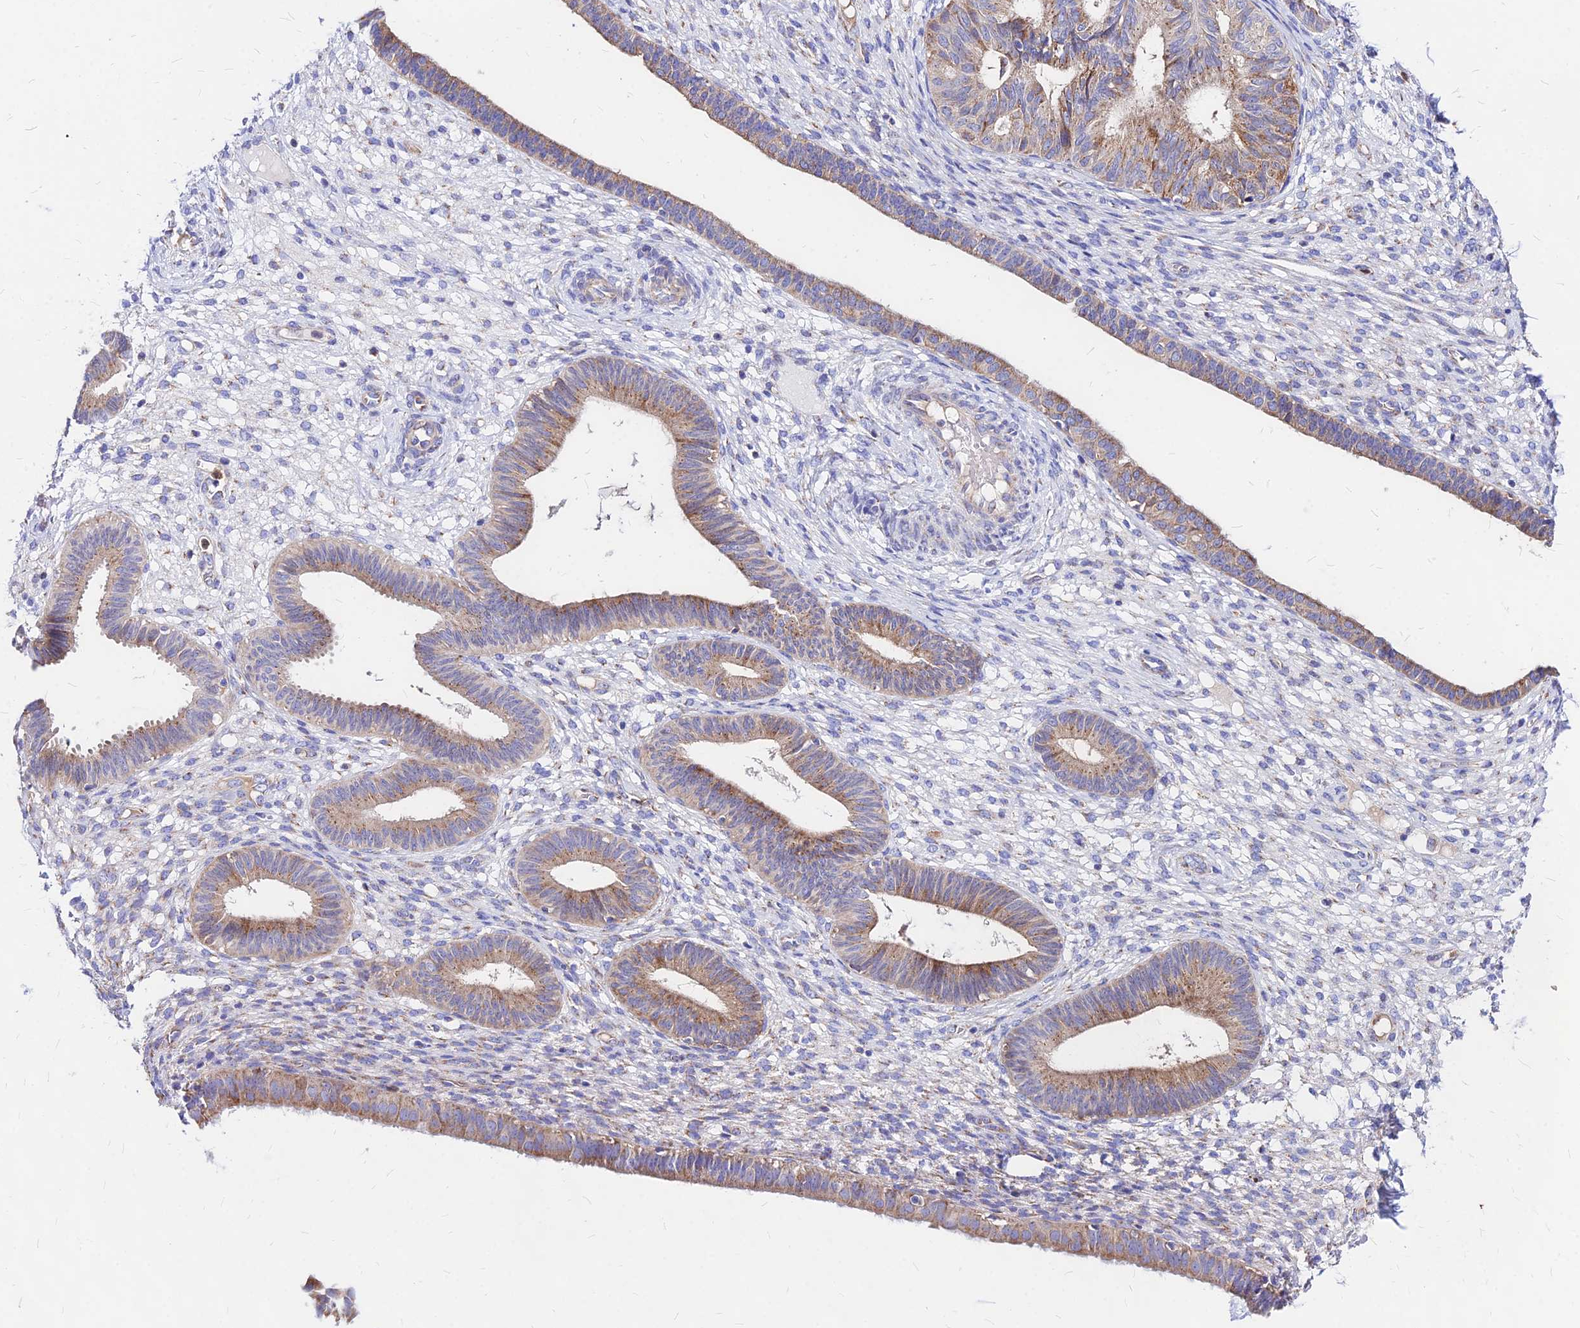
{"staining": {"intensity": "negative", "quantity": "none", "location": "none"}, "tissue": "endometrium", "cell_type": "Cells in endometrial stroma", "image_type": "normal", "snomed": [{"axis": "morphology", "description": "Normal tissue, NOS"}, {"axis": "topography", "description": "Endometrium"}], "caption": "This micrograph is of normal endometrium stained with immunohistochemistry (IHC) to label a protein in brown with the nuclei are counter-stained blue. There is no expression in cells in endometrial stroma. (Immunohistochemistry (ihc), brightfield microscopy, high magnification).", "gene": "MRPL3", "patient": {"sex": "female", "age": 61}}